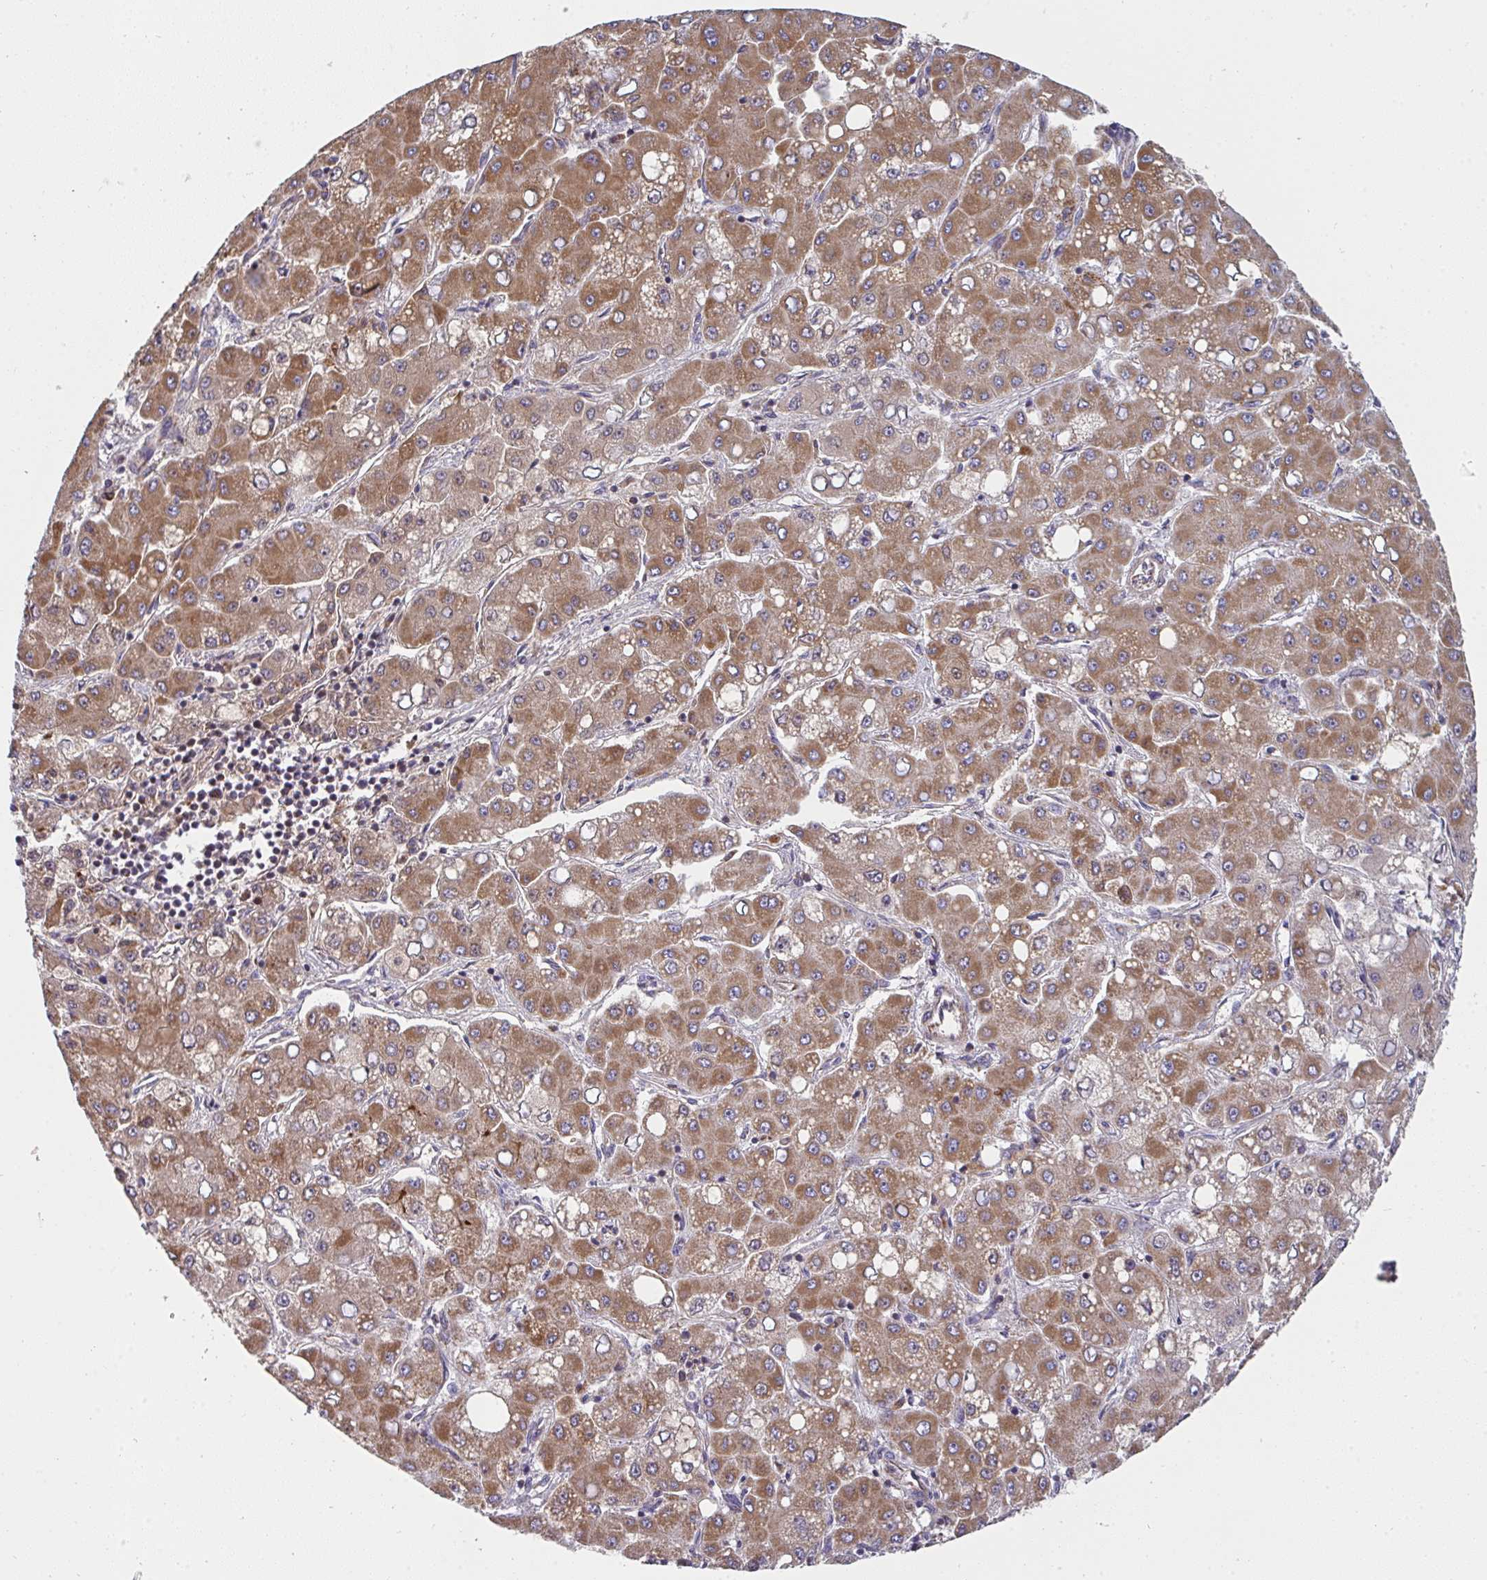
{"staining": {"intensity": "moderate", "quantity": ">75%", "location": "cytoplasmic/membranous"}, "tissue": "liver cancer", "cell_type": "Tumor cells", "image_type": "cancer", "snomed": [{"axis": "morphology", "description": "Carcinoma, Hepatocellular, NOS"}, {"axis": "topography", "description": "Liver"}], "caption": "Immunohistochemistry (IHC) of liver hepatocellular carcinoma demonstrates medium levels of moderate cytoplasmic/membranous expression in approximately >75% of tumor cells.", "gene": "FAHD1", "patient": {"sex": "male", "age": 40}}